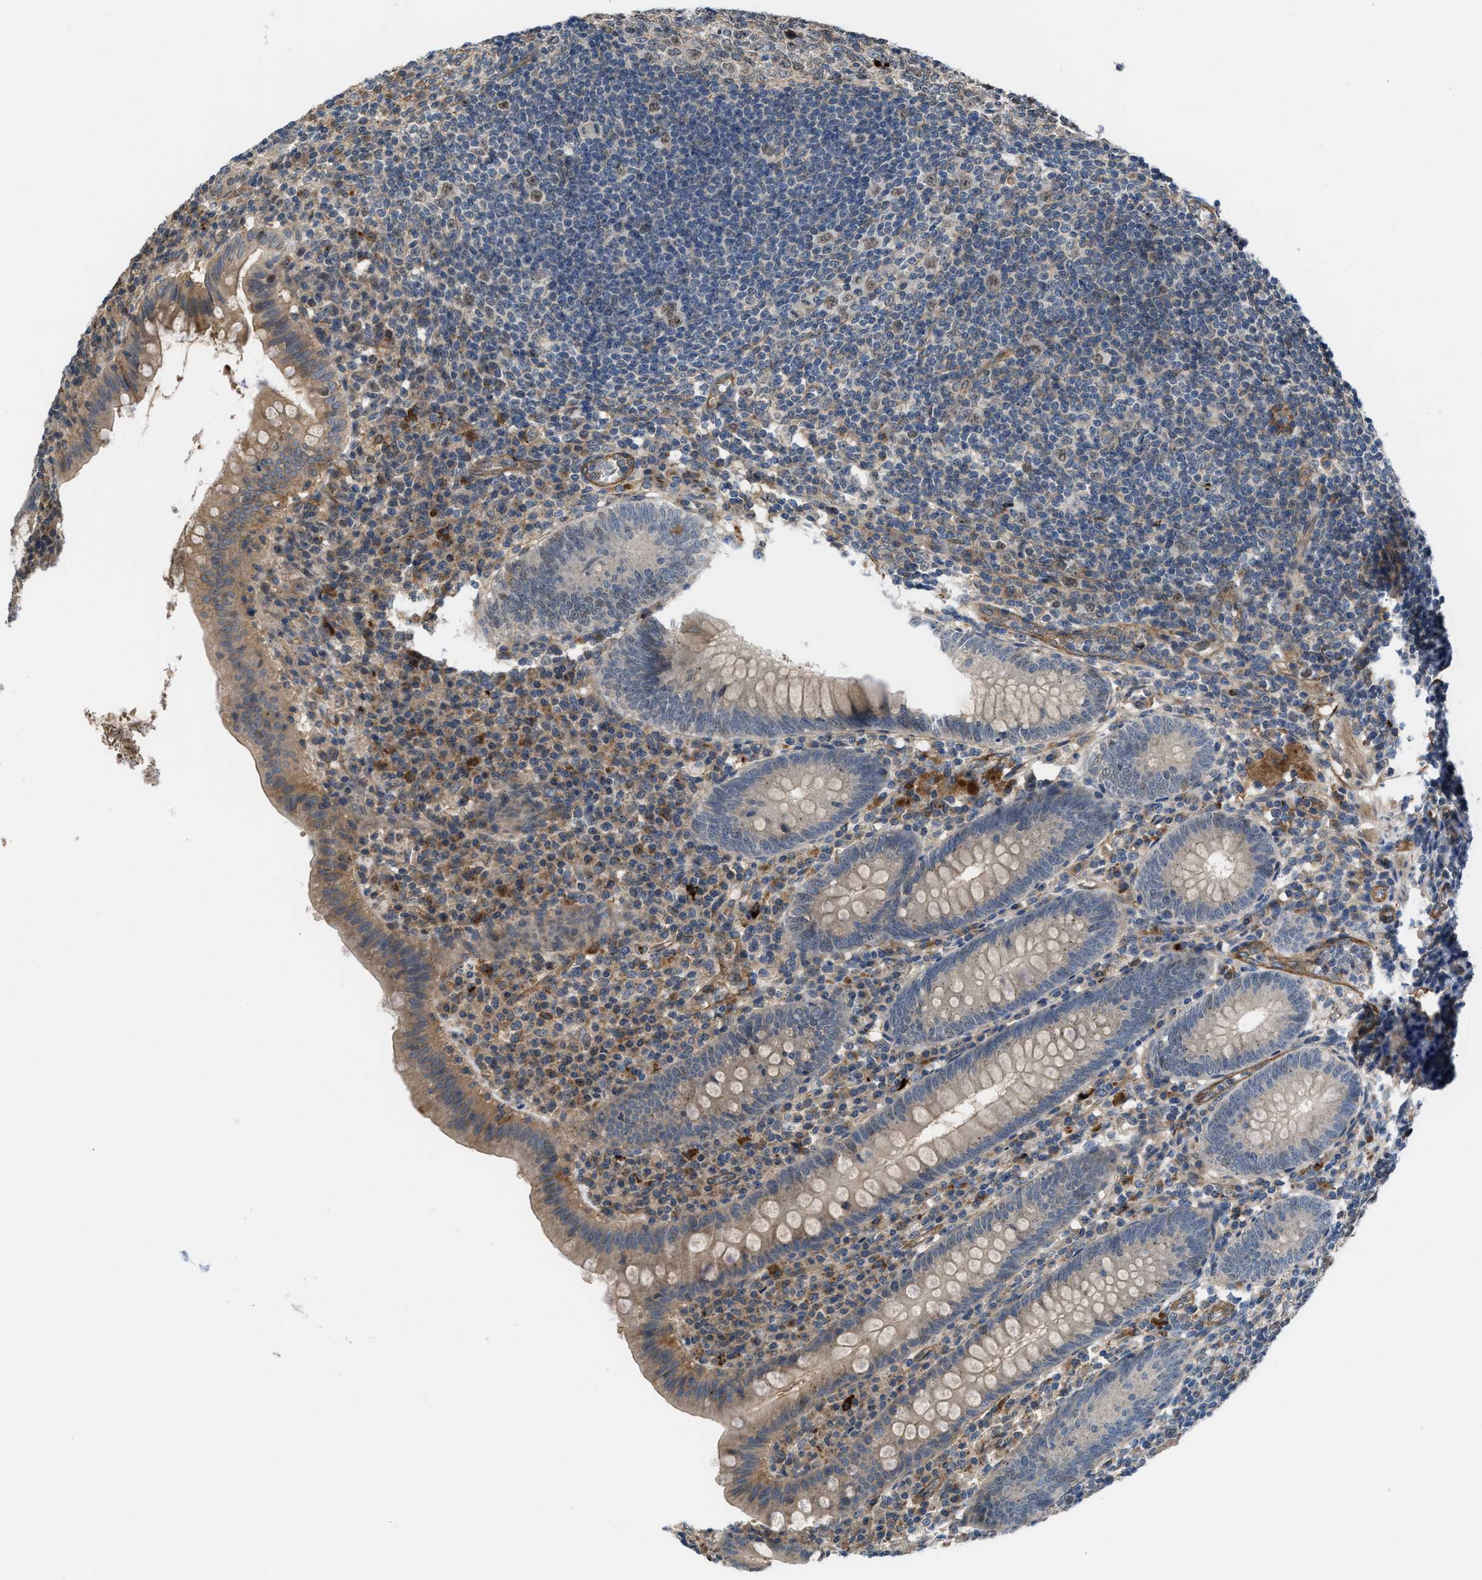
{"staining": {"intensity": "moderate", "quantity": "<25%", "location": "cytoplasmic/membranous"}, "tissue": "appendix", "cell_type": "Glandular cells", "image_type": "normal", "snomed": [{"axis": "morphology", "description": "Normal tissue, NOS"}, {"axis": "topography", "description": "Appendix"}], "caption": "Immunohistochemistry histopathology image of unremarkable appendix: human appendix stained using IHC displays low levels of moderate protein expression localized specifically in the cytoplasmic/membranous of glandular cells, appearing as a cytoplasmic/membranous brown color.", "gene": "GPATCH2L", "patient": {"sex": "male", "age": 56}}